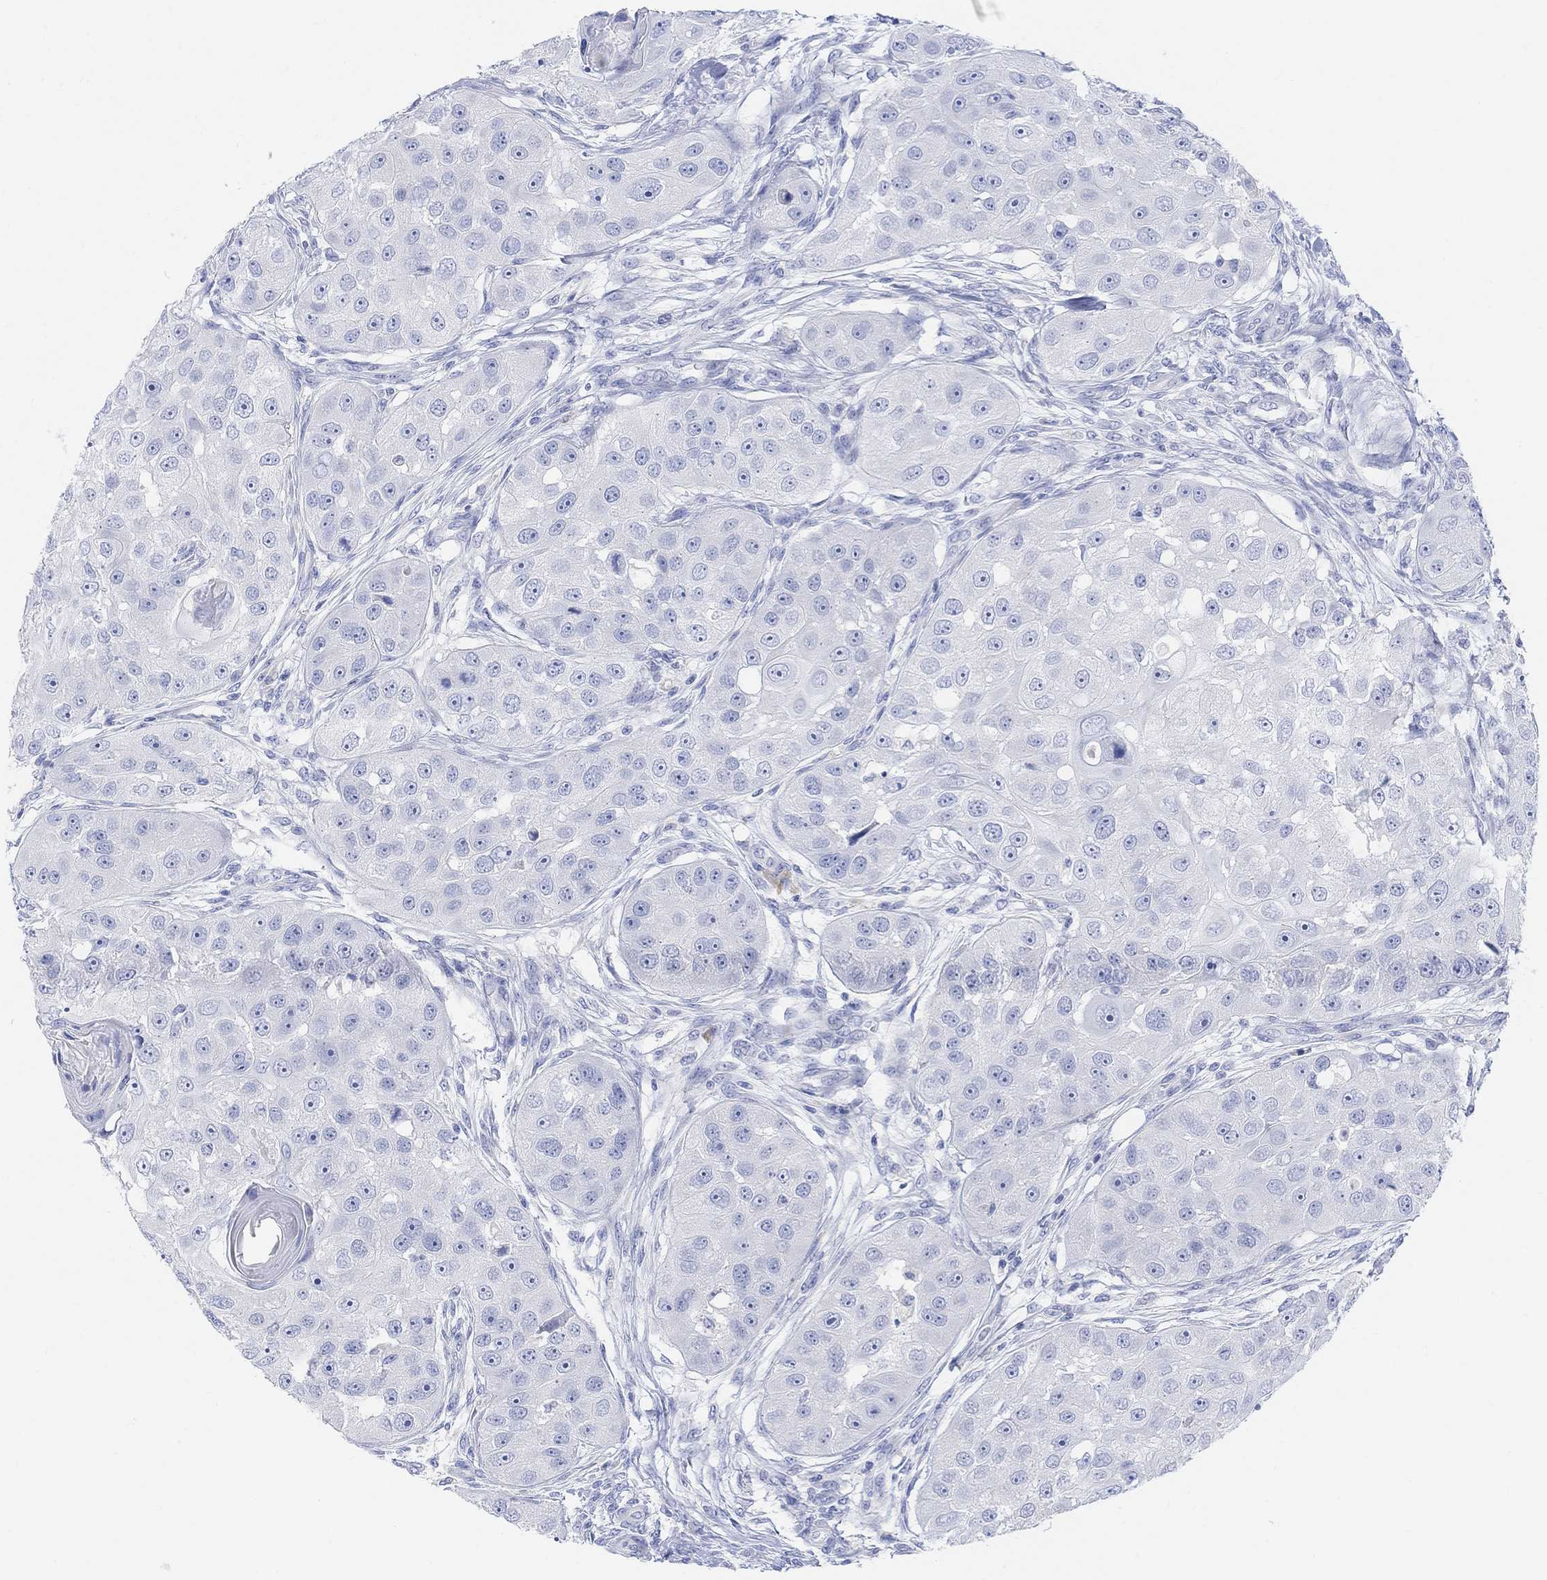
{"staining": {"intensity": "negative", "quantity": "none", "location": "none"}, "tissue": "head and neck cancer", "cell_type": "Tumor cells", "image_type": "cancer", "snomed": [{"axis": "morphology", "description": "Squamous cell carcinoma, NOS"}, {"axis": "topography", "description": "Head-Neck"}], "caption": "High magnification brightfield microscopy of squamous cell carcinoma (head and neck) stained with DAB (brown) and counterstained with hematoxylin (blue): tumor cells show no significant staining.", "gene": "GNG13", "patient": {"sex": "male", "age": 51}}